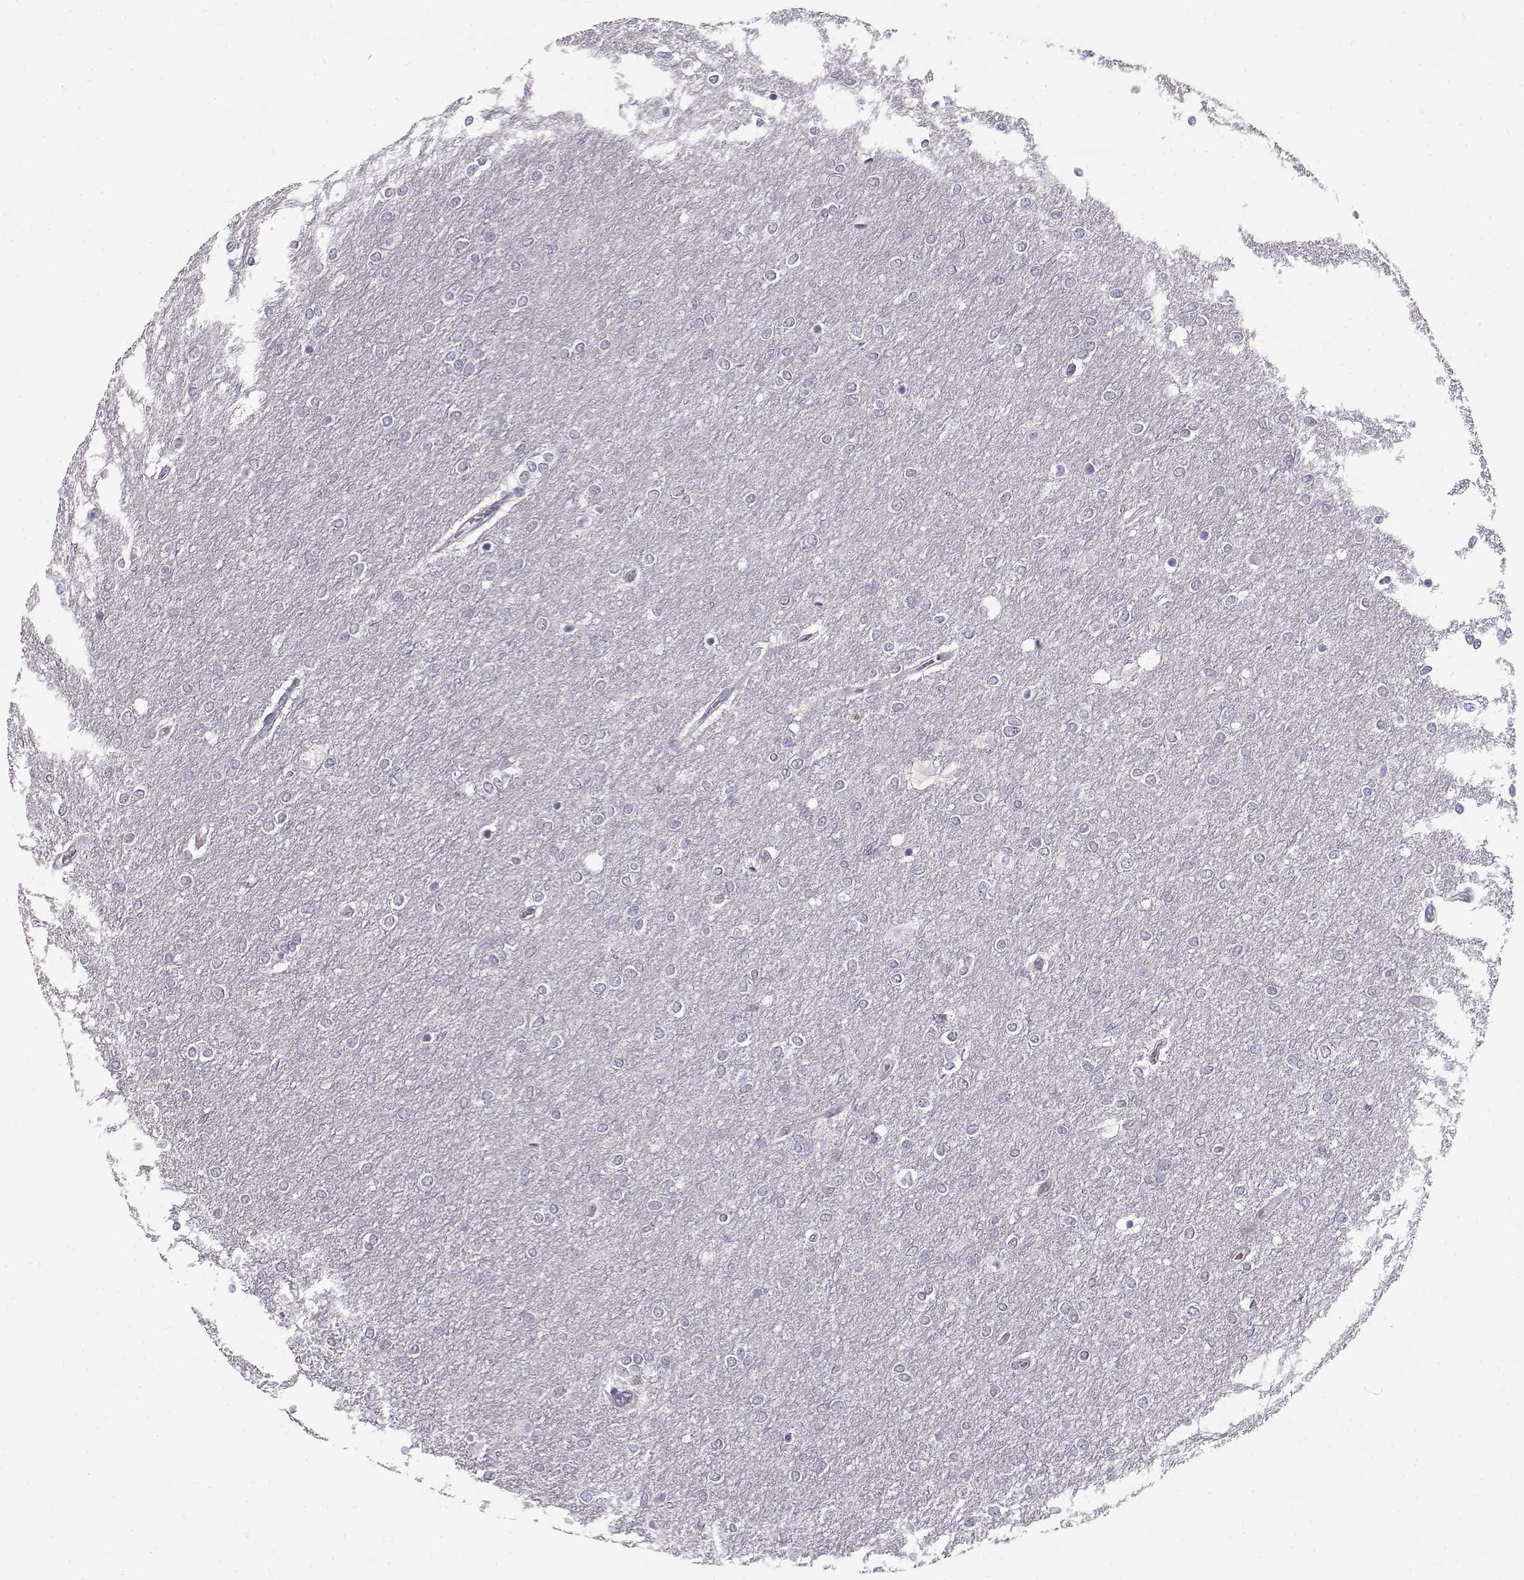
{"staining": {"intensity": "negative", "quantity": "none", "location": "none"}, "tissue": "glioma", "cell_type": "Tumor cells", "image_type": "cancer", "snomed": [{"axis": "morphology", "description": "Glioma, malignant, High grade"}, {"axis": "topography", "description": "Brain"}], "caption": "An immunohistochemistry (IHC) histopathology image of glioma is shown. There is no staining in tumor cells of glioma.", "gene": "C16orf86", "patient": {"sex": "female", "age": 61}}